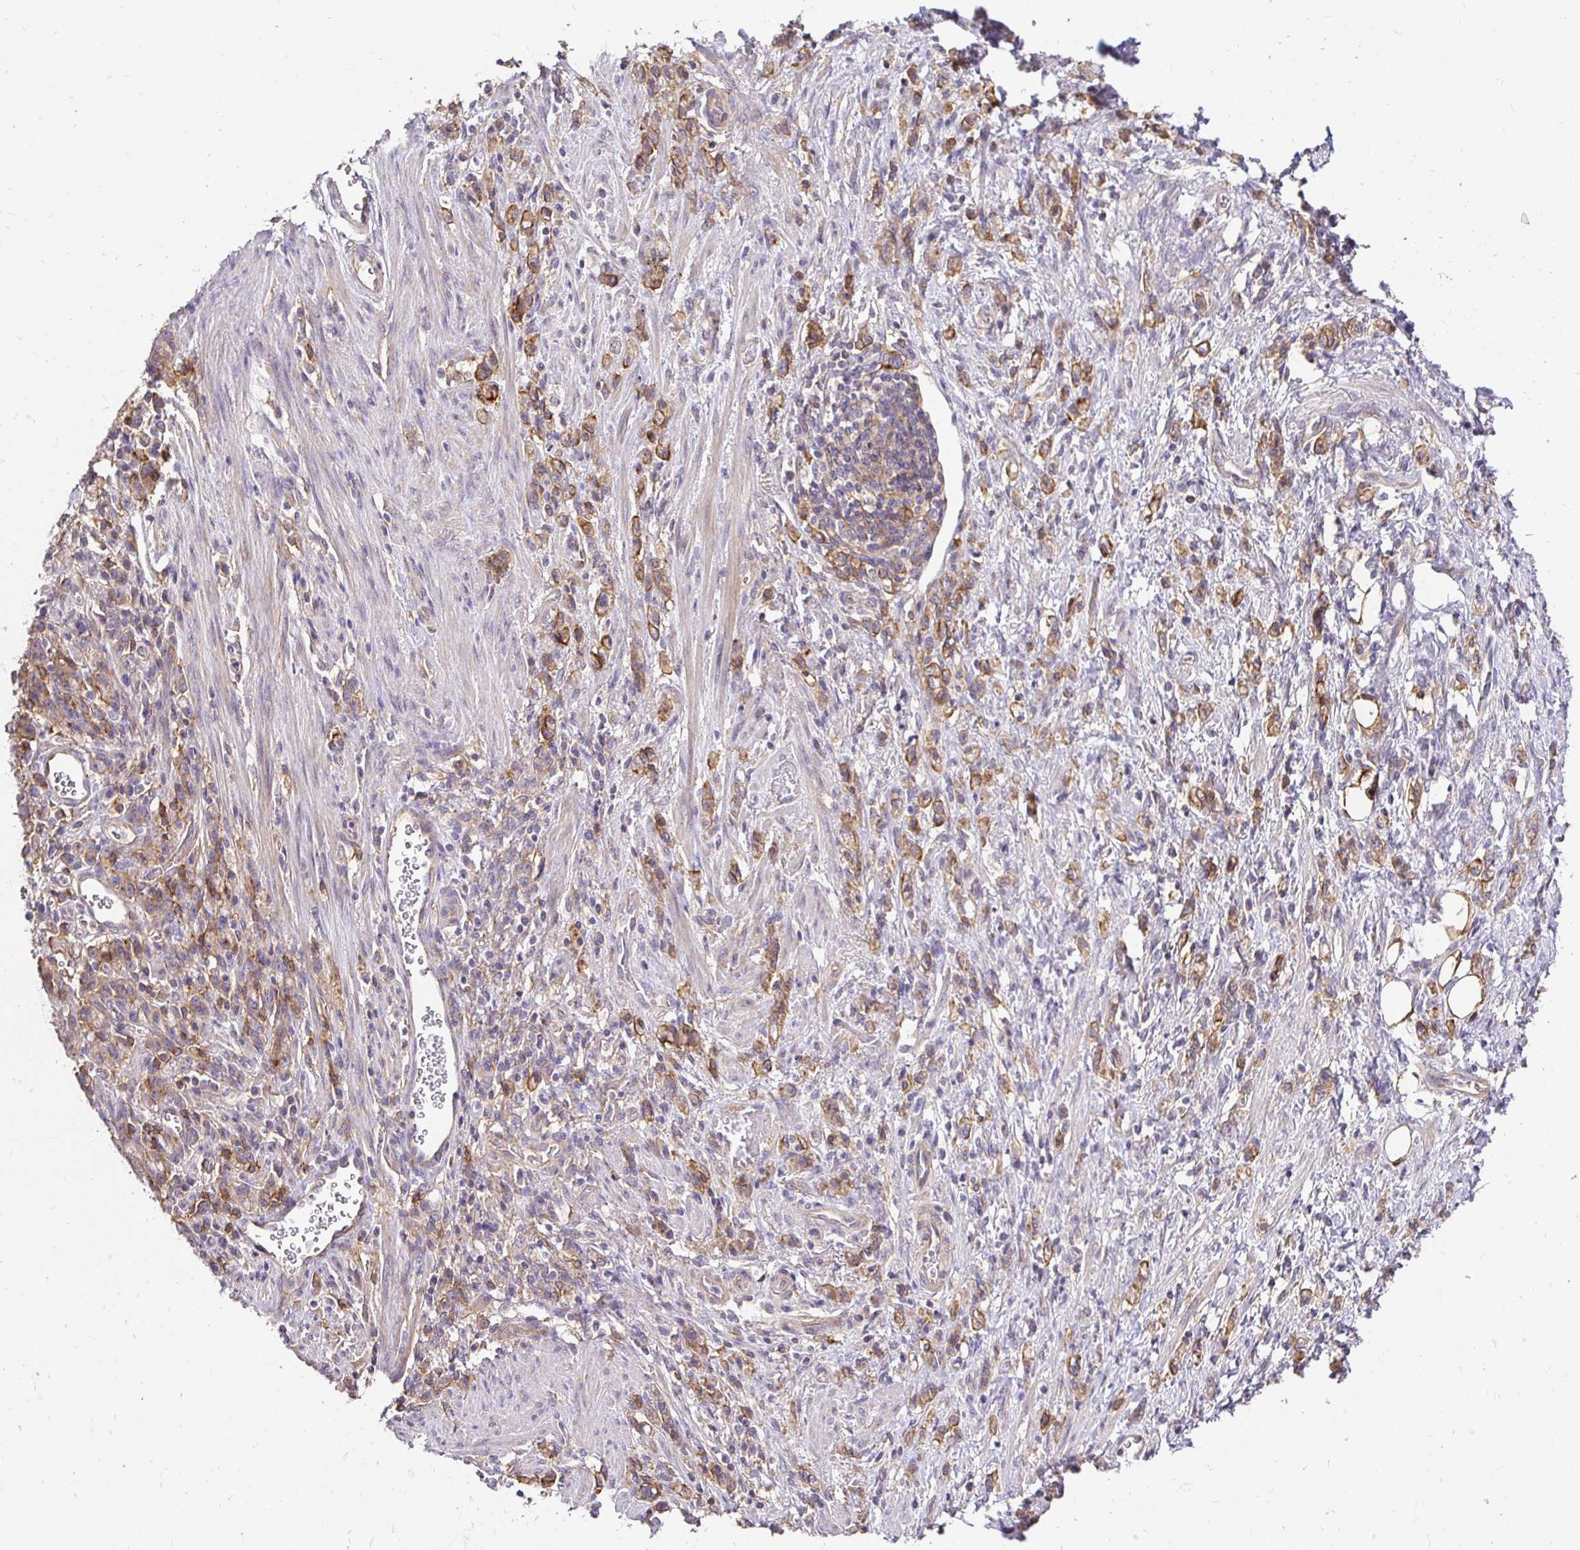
{"staining": {"intensity": "moderate", "quantity": ">75%", "location": "cytoplasmic/membranous"}, "tissue": "stomach cancer", "cell_type": "Tumor cells", "image_type": "cancer", "snomed": [{"axis": "morphology", "description": "Adenocarcinoma, NOS"}, {"axis": "topography", "description": "Stomach"}], "caption": "Human stomach cancer stained for a protein (brown) exhibits moderate cytoplasmic/membranous positive positivity in about >75% of tumor cells.", "gene": "SLC9A1", "patient": {"sex": "male", "age": 77}}